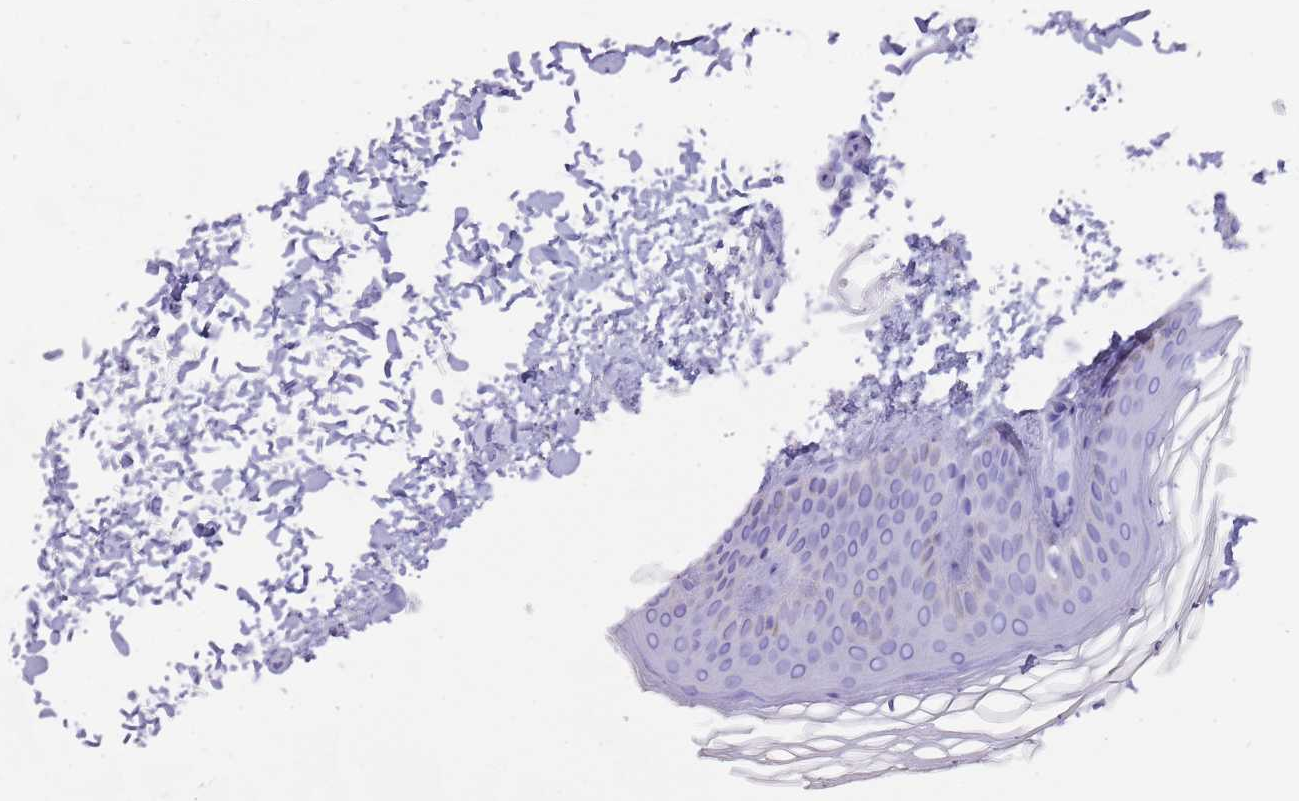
{"staining": {"intensity": "negative", "quantity": "none", "location": "none"}, "tissue": "skin", "cell_type": "Fibroblasts", "image_type": "normal", "snomed": [{"axis": "morphology", "description": "Normal tissue, NOS"}, {"axis": "topography", "description": "Skin"}], "caption": "Skin was stained to show a protein in brown. There is no significant positivity in fibroblasts. Brightfield microscopy of immunohistochemistry stained with DAB (3,3'-diaminobenzidine) (brown) and hematoxylin (blue), captured at high magnification.", "gene": "ENSG00000285547", "patient": {"sex": "female", "age": 27}}